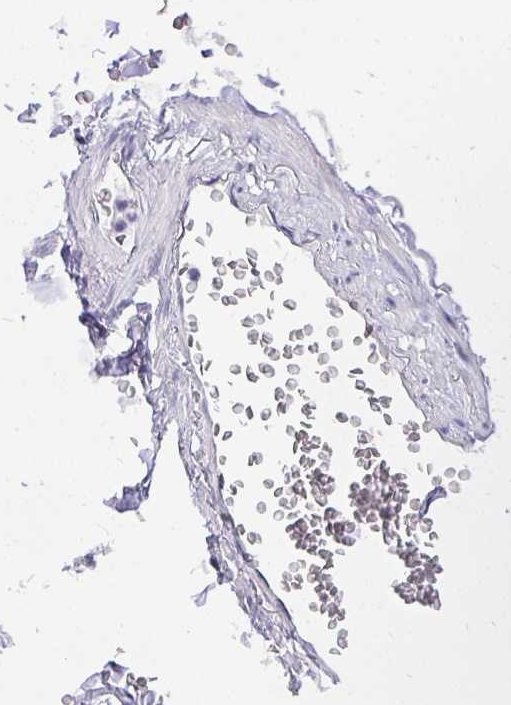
{"staining": {"intensity": "negative", "quantity": "none", "location": "none"}, "tissue": "soft tissue", "cell_type": "Chondrocytes", "image_type": "normal", "snomed": [{"axis": "morphology", "description": "Normal tissue, NOS"}, {"axis": "topography", "description": "Cartilage tissue"}, {"axis": "topography", "description": "Bronchus"}, {"axis": "topography", "description": "Peripheral nerve tissue"}], "caption": "Immunohistochemistry (IHC) image of benign soft tissue: soft tissue stained with DAB reveals no significant protein staining in chondrocytes.", "gene": "ZNF860", "patient": {"sex": "male", "age": 67}}